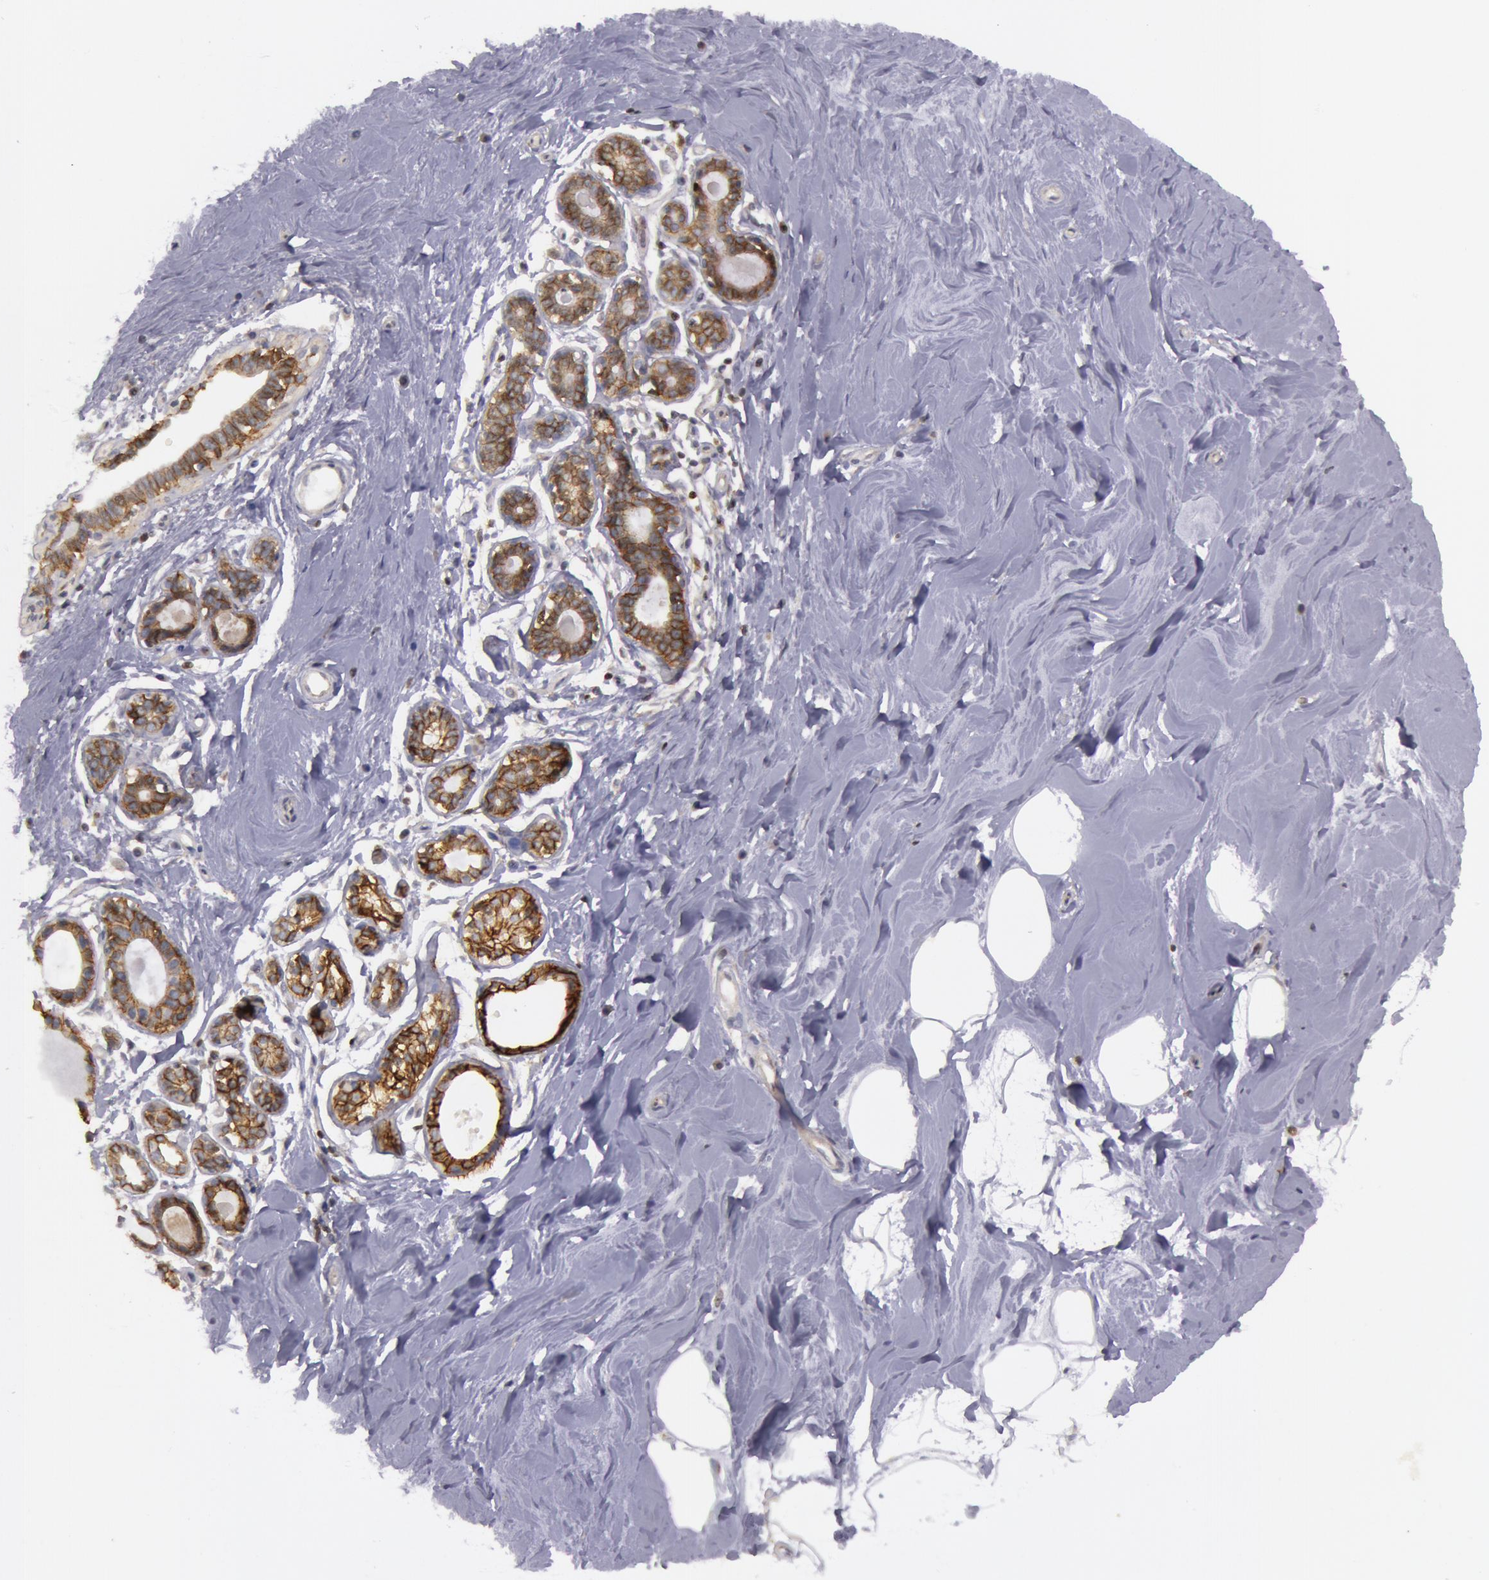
{"staining": {"intensity": "negative", "quantity": "none", "location": "none"}, "tissue": "adipose tissue", "cell_type": "Adipocytes", "image_type": "normal", "snomed": [{"axis": "morphology", "description": "Normal tissue, NOS"}, {"axis": "topography", "description": "Breast"}], "caption": "Adipocytes show no significant protein positivity in unremarkable adipose tissue. (DAB immunohistochemistry visualized using brightfield microscopy, high magnification).", "gene": "ERBB2", "patient": {"sex": "female", "age": 44}}